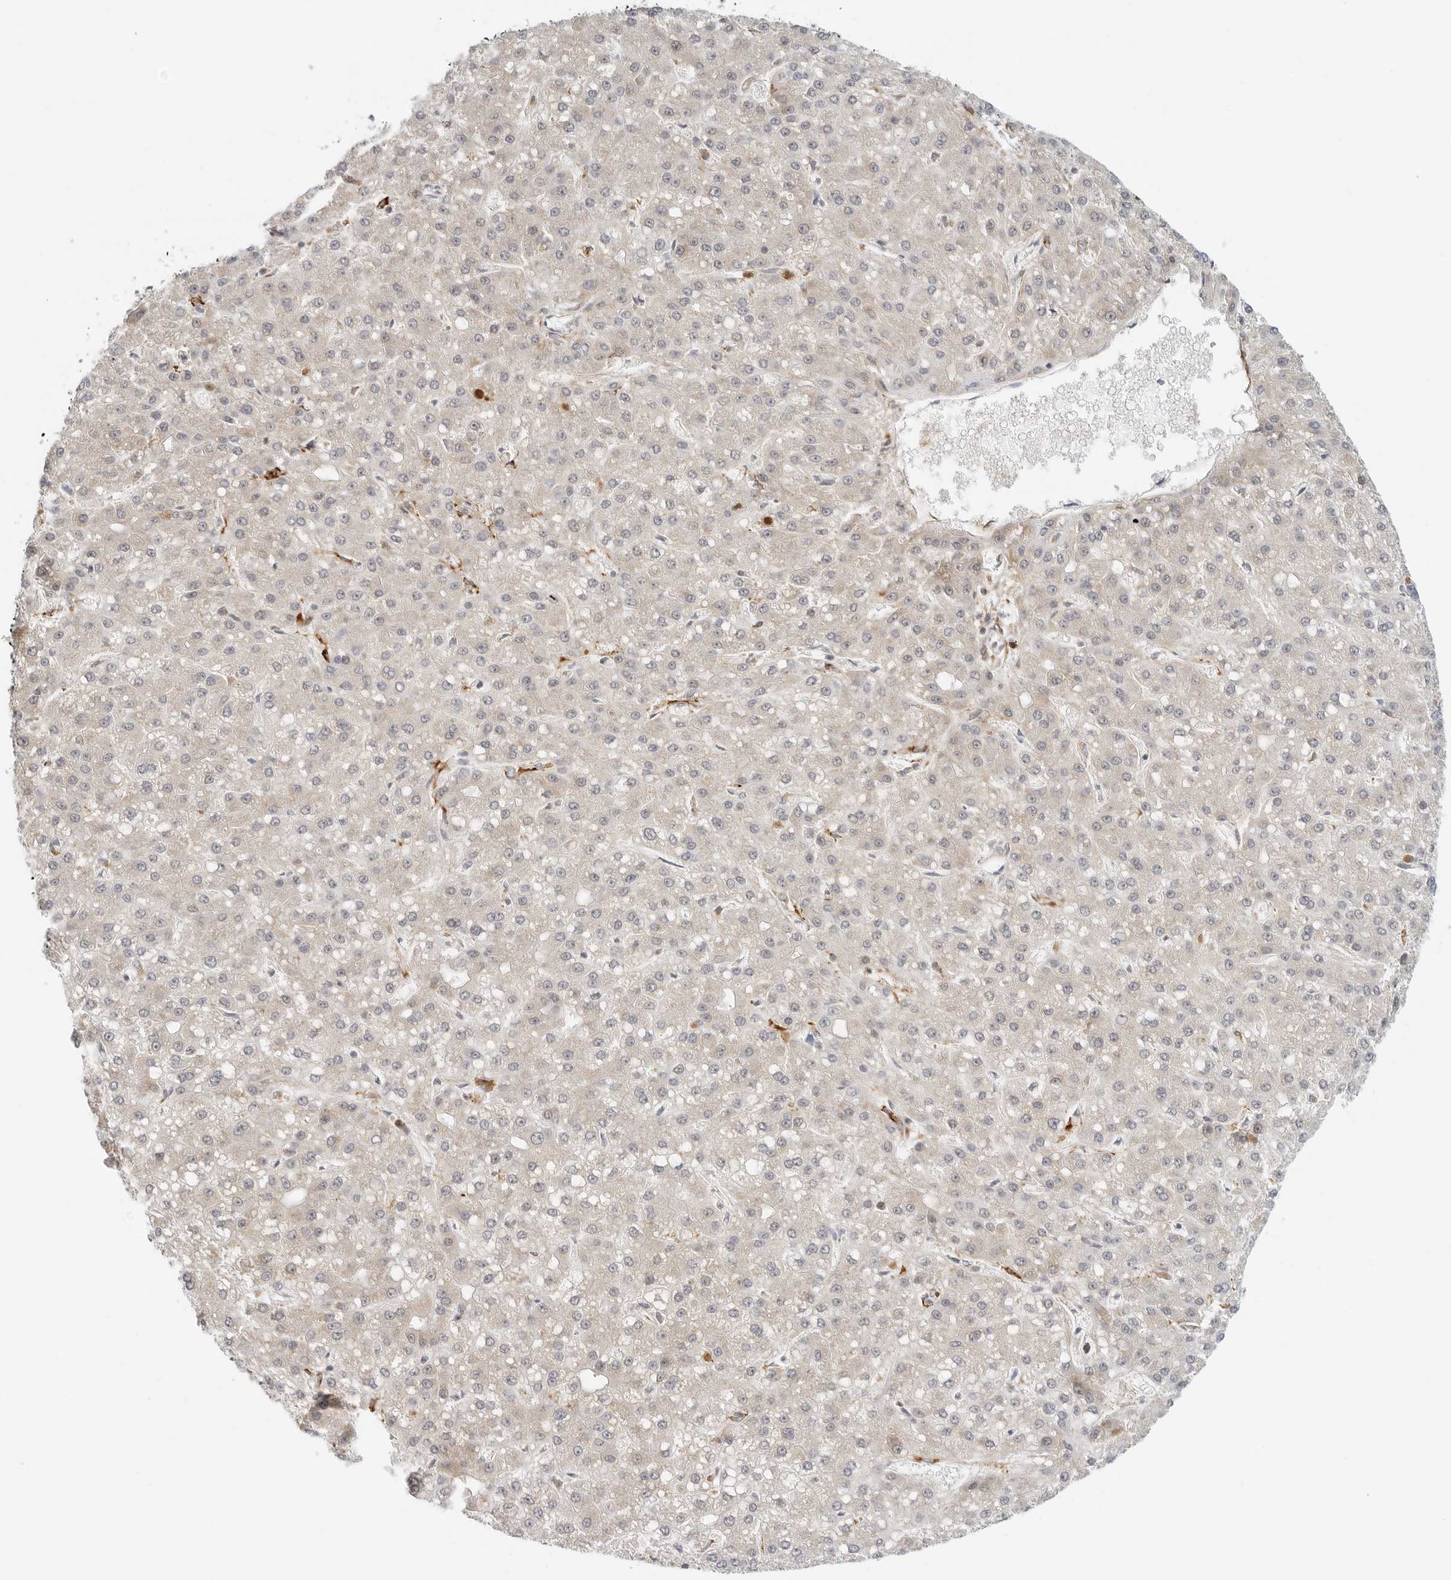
{"staining": {"intensity": "negative", "quantity": "none", "location": "none"}, "tissue": "liver cancer", "cell_type": "Tumor cells", "image_type": "cancer", "snomed": [{"axis": "morphology", "description": "Carcinoma, Hepatocellular, NOS"}, {"axis": "topography", "description": "Liver"}], "caption": "Immunohistochemistry (IHC) image of human liver cancer (hepatocellular carcinoma) stained for a protein (brown), which displays no expression in tumor cells.", "gene": "C1QTNF1", "patient": {"sex": "male", "age": 67}}